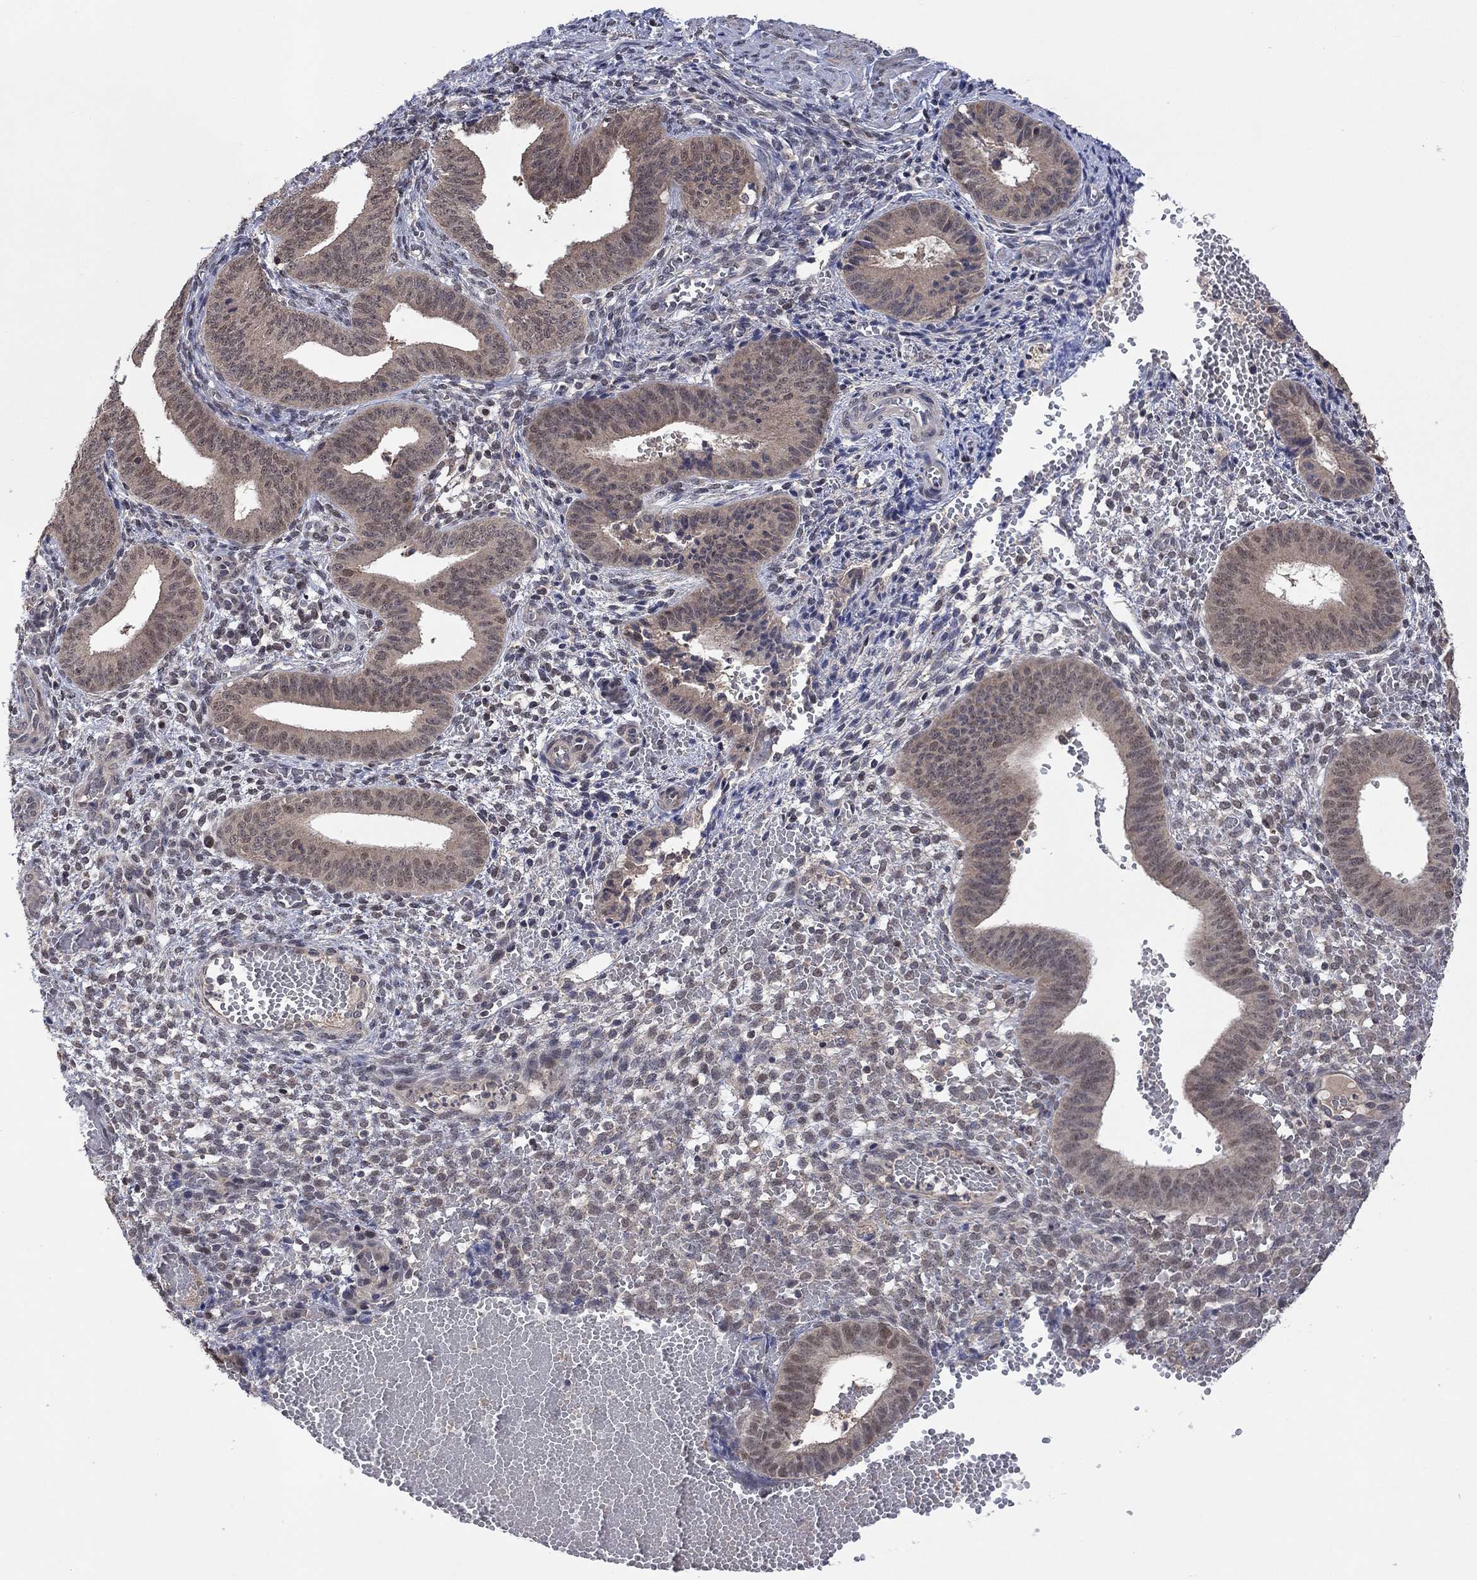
{"staining": {"intensity": "weak", "quantity": "25%-75%", "location": "nuclear"}, "tissue": "endometrium", "cell_type": "Cells in endometrial stroma", "image_type": "normal", "snomed": [{"axis": "morphology", "description": "Normal tissue, NOS"}, {"axis": "topography", "description": "Endometrium"}], "caption": "Immunohistochemistry (IHC) image of normal human endometrium stained for a protein (brown), which exhibits low levels of weak nuclear staining in about 25%-75% of cells in endometrial stroma.", "gene": "IAH1", "patient": {"sex": "female", "age": 42}}